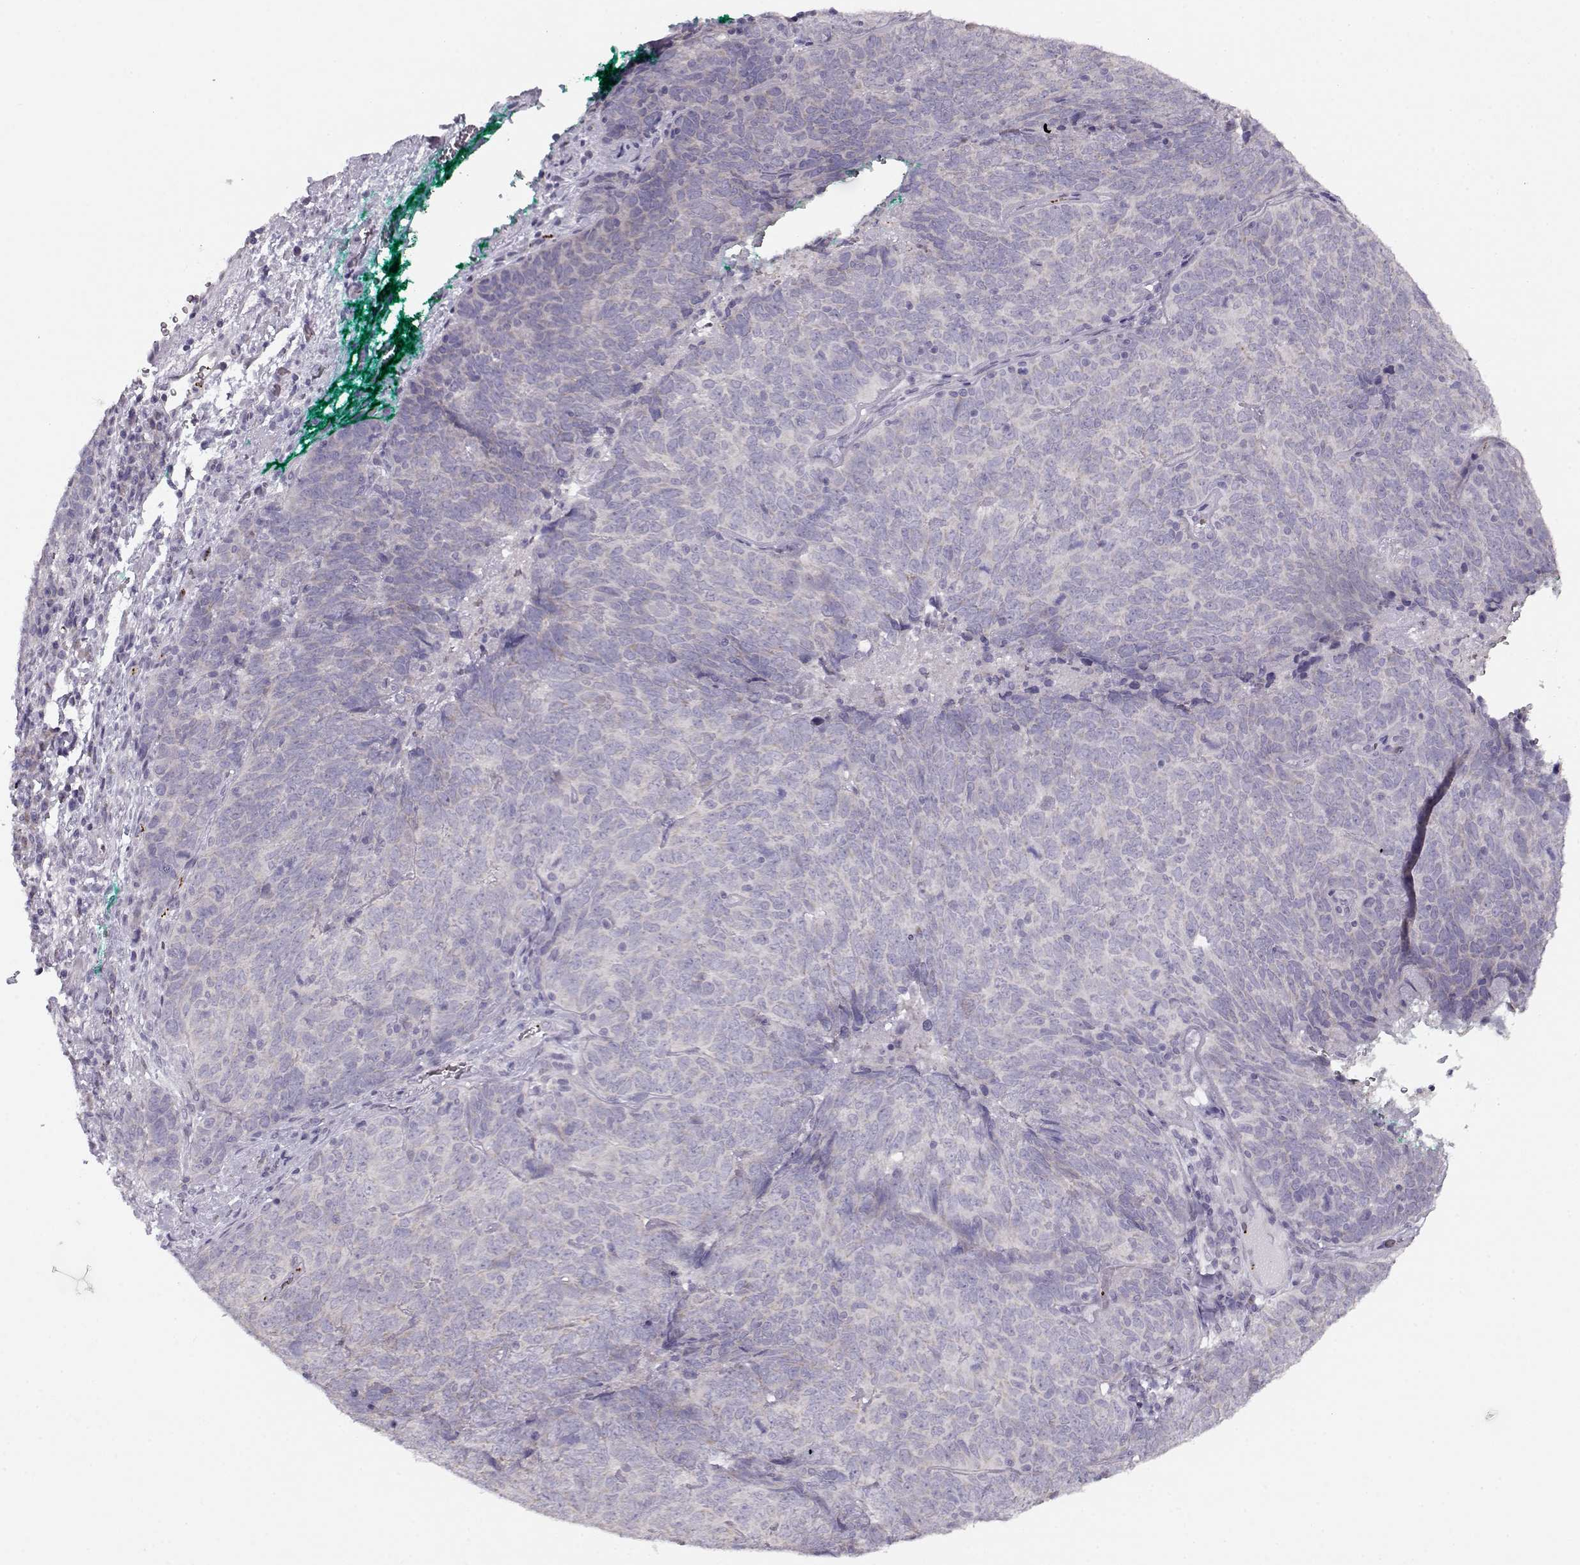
{"staining": {"intensity": "negative", "quantity": "none", "location": "none"}, "tissue": "skin cancer", "cell_type": "Tumor cells", "image_type": "cancer", "snomed": [{"axis": "morphology", "description": "Squamous cell carcinoma, NOS"}, {"axis": "topography", "description": "Skin"}, {"axis": "topography", "description": "Anal"}], "caption": "Photomicrograph shows no significant protein expression in tumor cells of squamous cell carcinoma (skin).", "gene": "KLF17", "patient": {"sex": "female", "age": 51}}